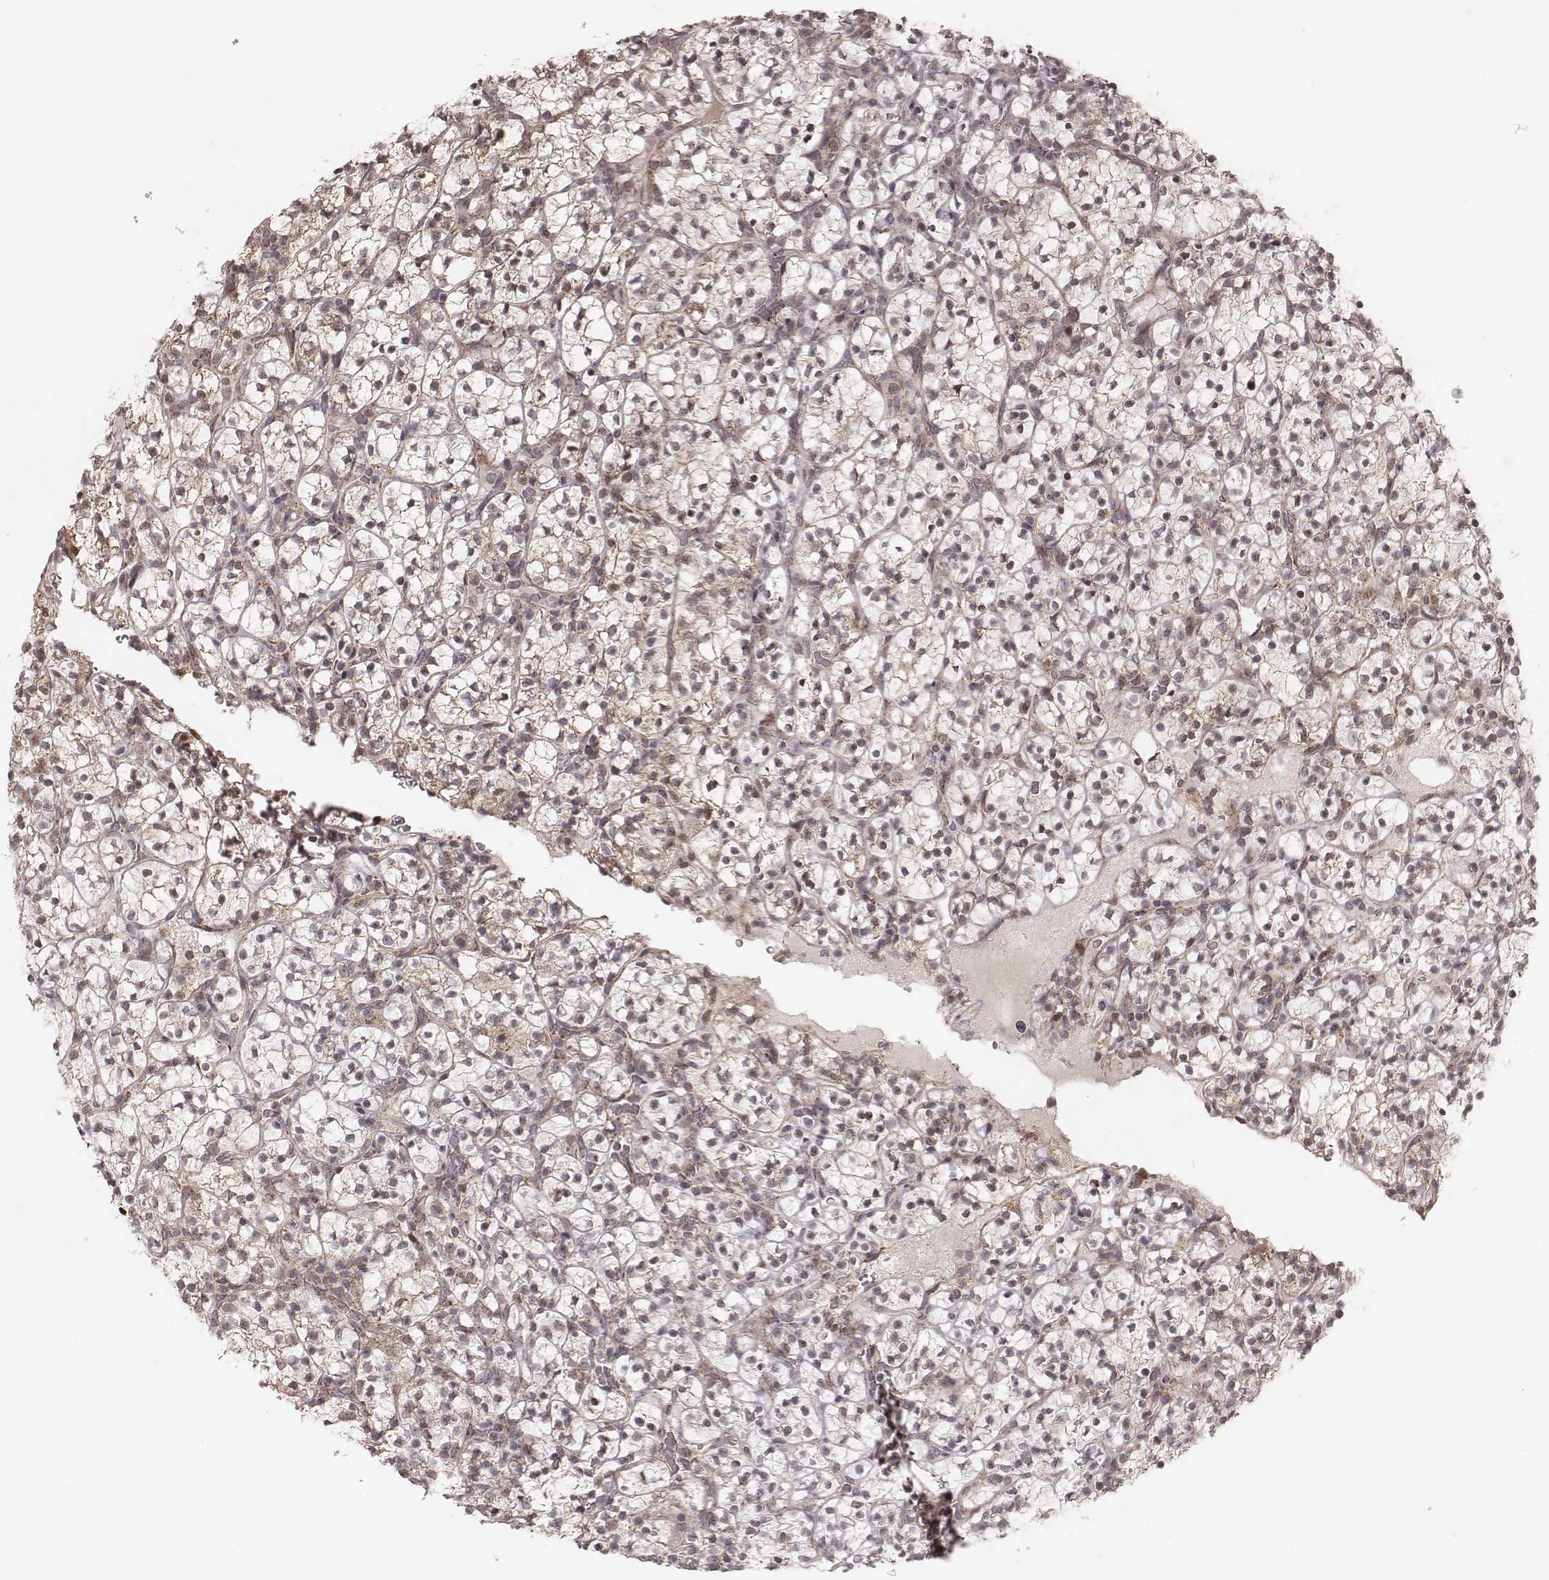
{"staining": {"intensity": "weak", "quantity": "25%-75%", "location": "cytoplasmic/membranous"}, "tissue": "renal cancer", "cell_type": "Tumor cells", "image_type": "cancer", "snomed": [{"axis": "morphology", "description": "Adenocarcinoma, NOS"}, {"axis": "topography", "description": "Kidney"}], "caption": "About 25%-75% of tumor cells in human renal cancer (adenocarcinoma) display weak cytoplasmic/membranous protein expression as visualized by brown immunohistochemical staining.", "gene": "NDUFA7", "patient": {"sex": "female", "age": 89}}